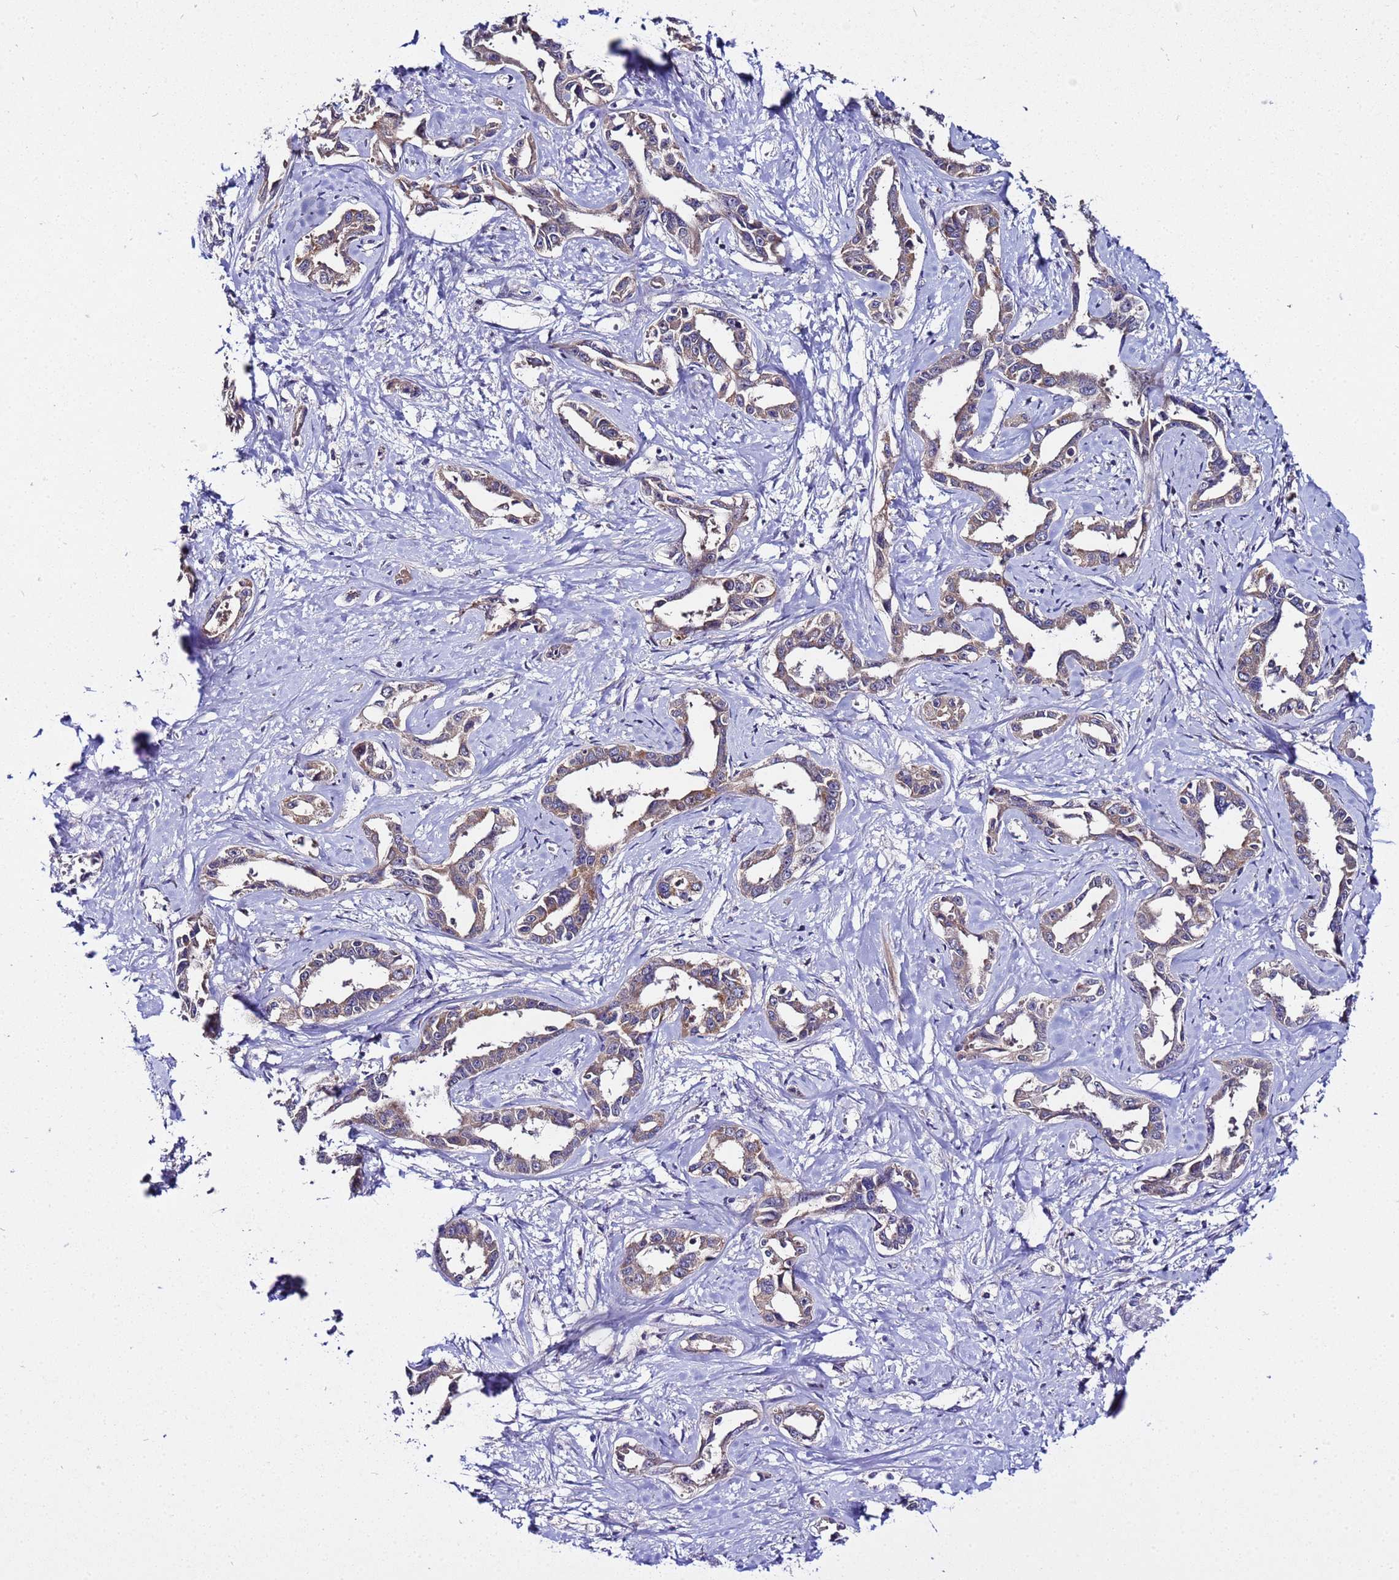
{"staining": {"intensity": "moderate", "quantity": ">75%", "location": "cytoplasmic/membranous"}, "tissue": "liver cancer", "cell_type": "Tumor cells", "image_type": "cancer", "snomed": [{"axis": "morphology", "description": "Cholangiocarcinoma"}, {"axis": "topography", "description": "Liver"}], "caption": "Approximately >75% of tumor cells in human cholangiocarcinoma (liver) demonstrate moderate cytoplasmic/membranous protein staining as visualized by brown immunohistochemical staining.", "gene": "PLXDC2", "patient": {"sex": "male", "age": 59}}